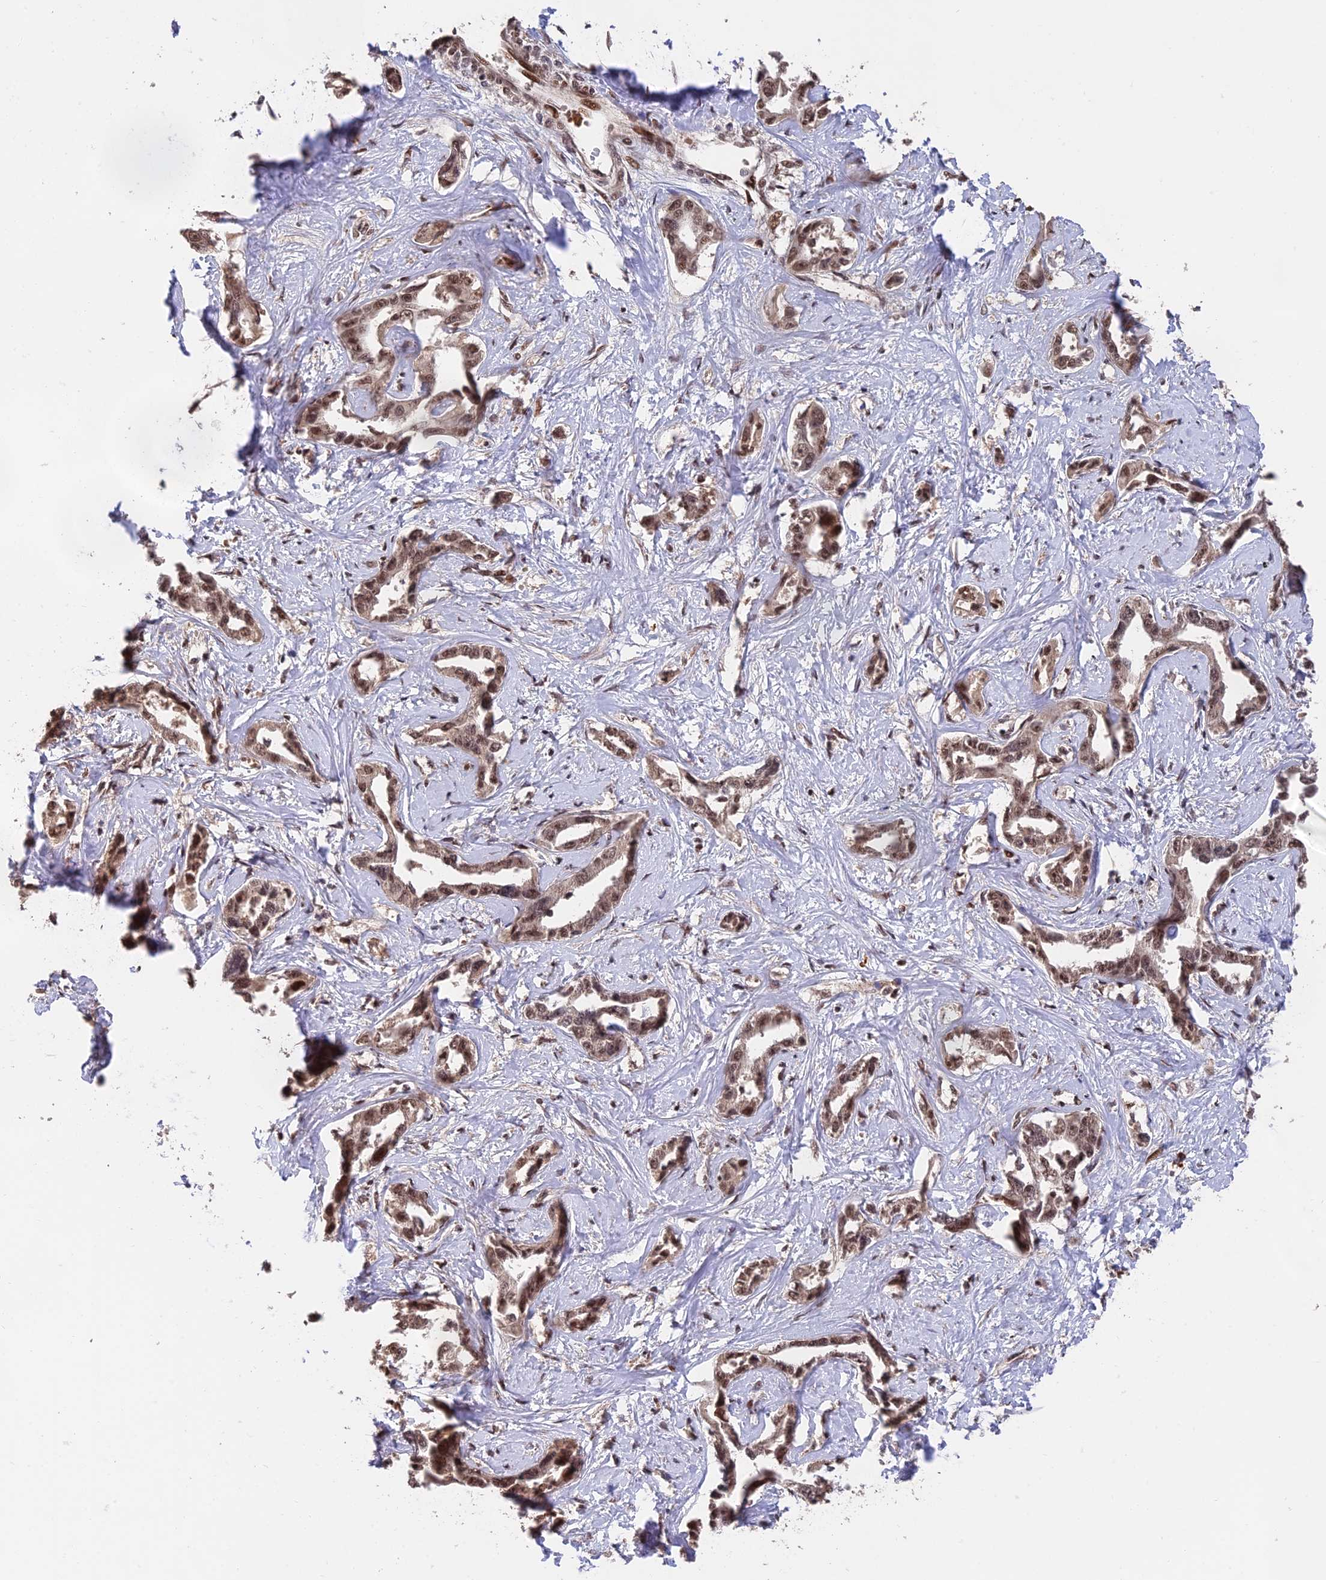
{"staining": {"intensity": "moderate", "quantity": ">75%", "location": "nuclear"}, "tissue": "liver cancer", "cell_type": "Tumor cells", "image_type": "cancer", "snomed": [{"axis": "morphology", "description": "Cholangiocarcinoma"}, {"axis": "topography", "description": "Liver"}], "caption": "Human liver cancer stained with a brown dye shows moderate nuclear positive staining in about >75% of tumor cells.", "gene": "OSBPL1A", "patient": {"sex": "male", "age": 59}}